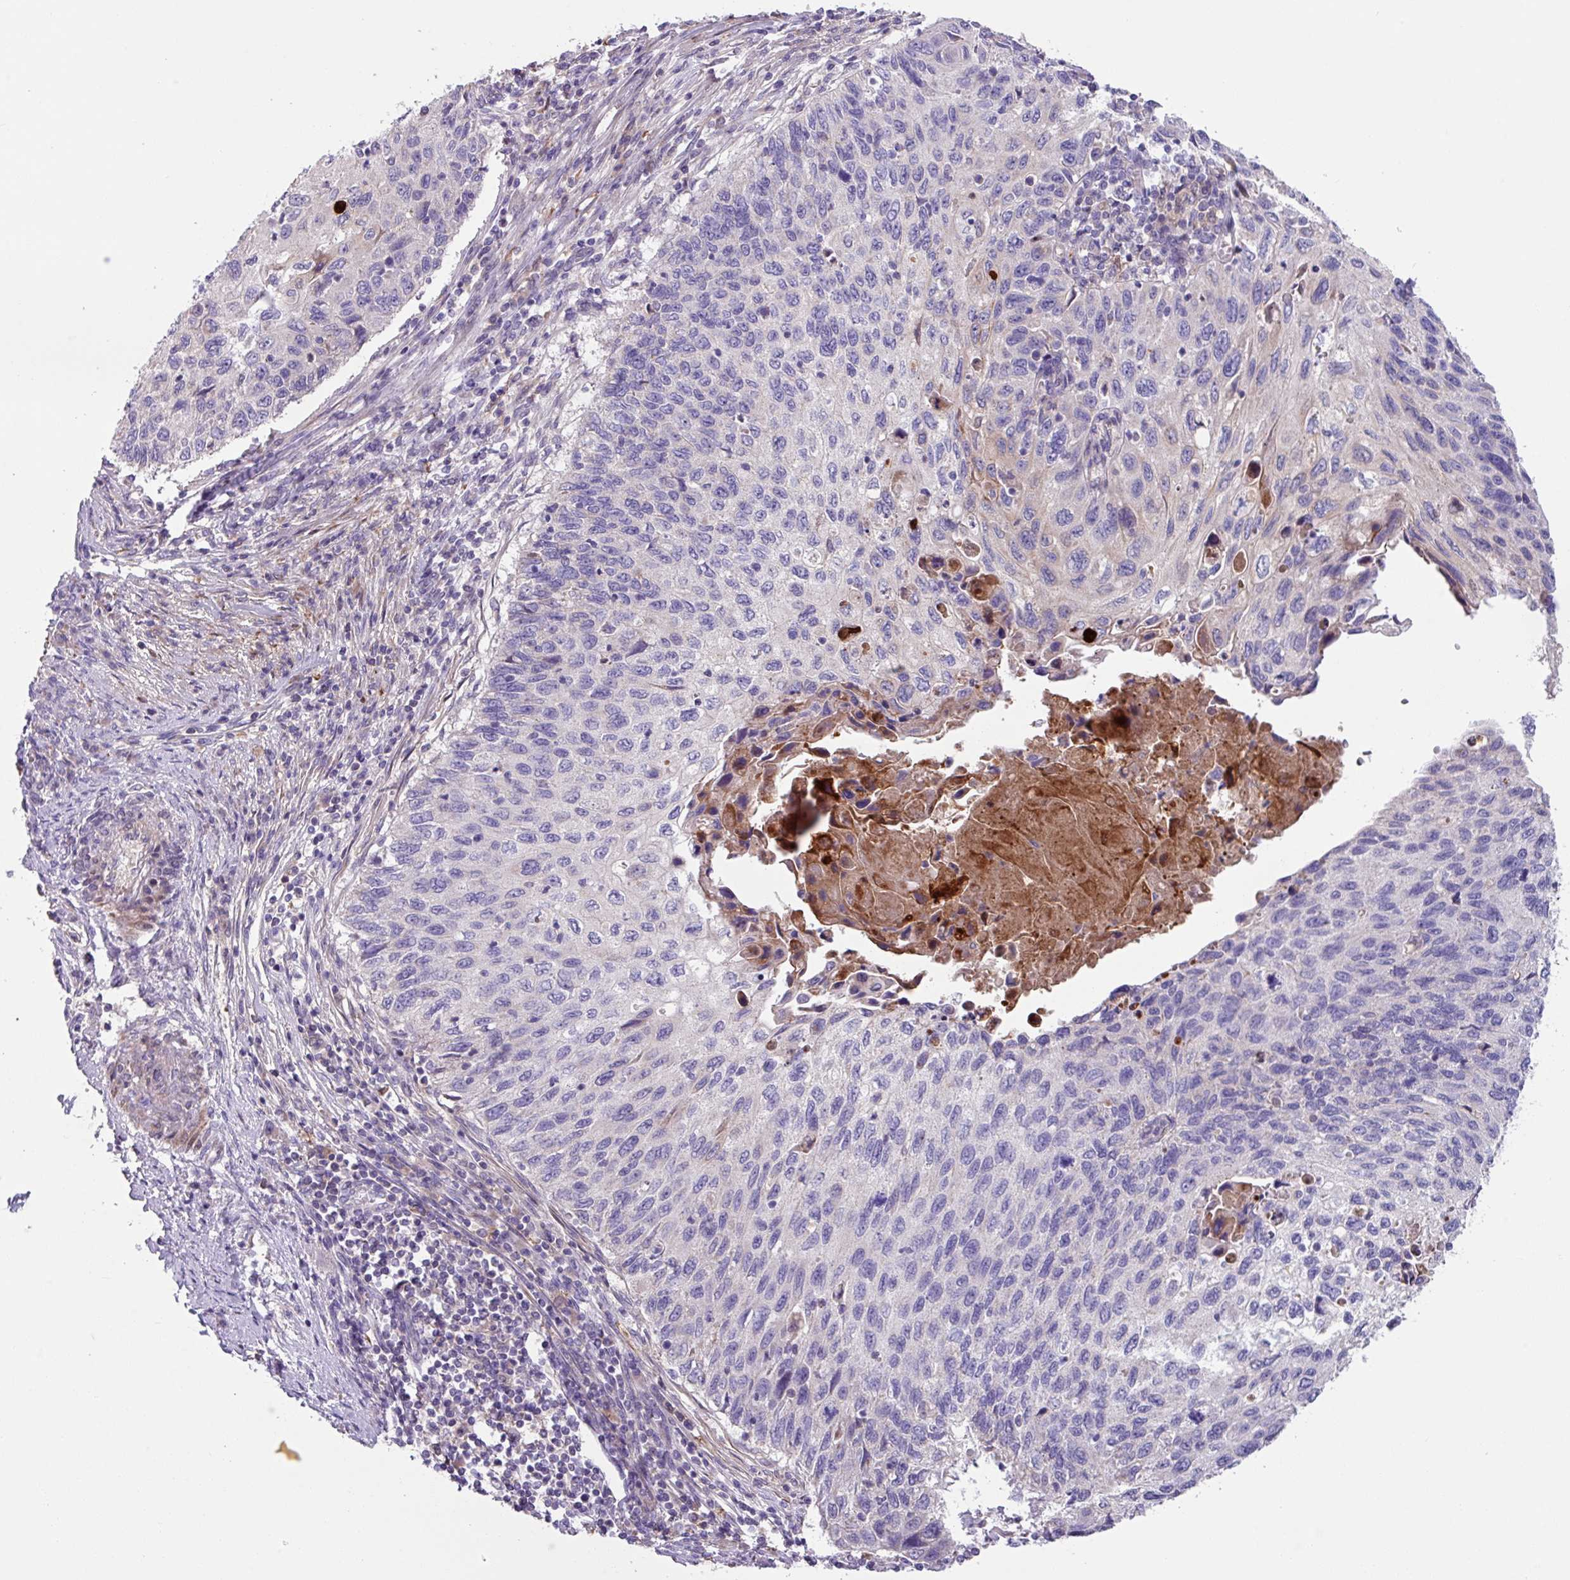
{"staining": {"intensity": "negative", "quantity": "none", "location": "none"}, "tissue": "cervical cancer", "cell_type": "Tumor cells", "image_type": "cancer", "snomed": [{"axis": "morphology", "description": "Squamous cell carcinoma, NOS"}, {"axis": "topography", "description": "Cervix"}], "caption": "There is no significant positivity in tumor cells of cervical cancer (squamous cell carcinoma).", "gene": "IQCJ", "patient": {"sex": "female", "age": 70}}